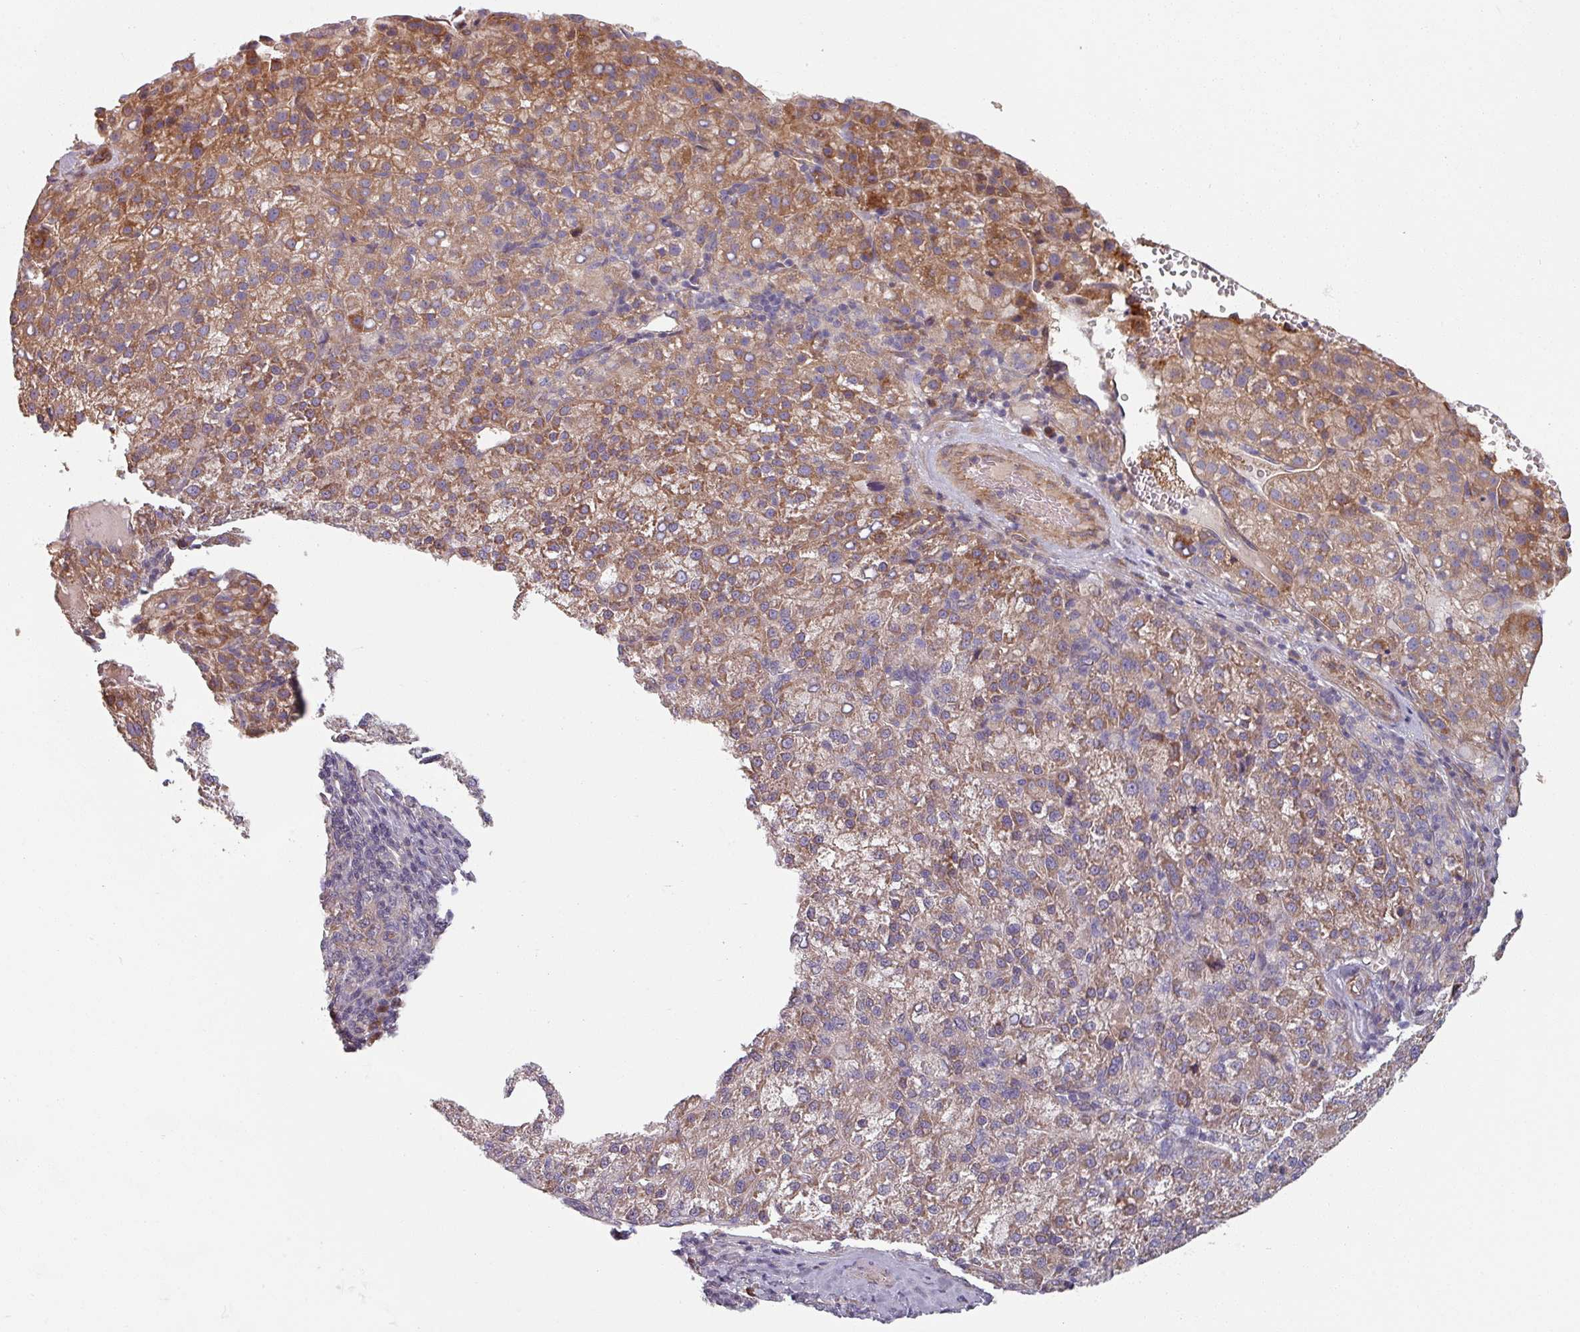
{"staining": {"intensity": "moderate", "quantity": "25%-75%", "location": "cytoplasmic/membranous"}, "tissue": "liver cancer", "cell_type": "Tumor cells", "image_type": "cancer", "snomed": [{"axis": "morphology", "description": "Carcinoma, Hepatocellular, NOS"}, {"axis": "topography", "description": "Liver"}], "caption": "The image reveals staining of hepatocellular carcinoma (liver), revealing moderate cytoplasmic/membranous protein positivity (brown color) within tumor cells. (DAB IHC, brown staining for protein, blue staining for nuclei).", "gene": "C4BPB", "patient": {"sex": "female", "age": 58}}